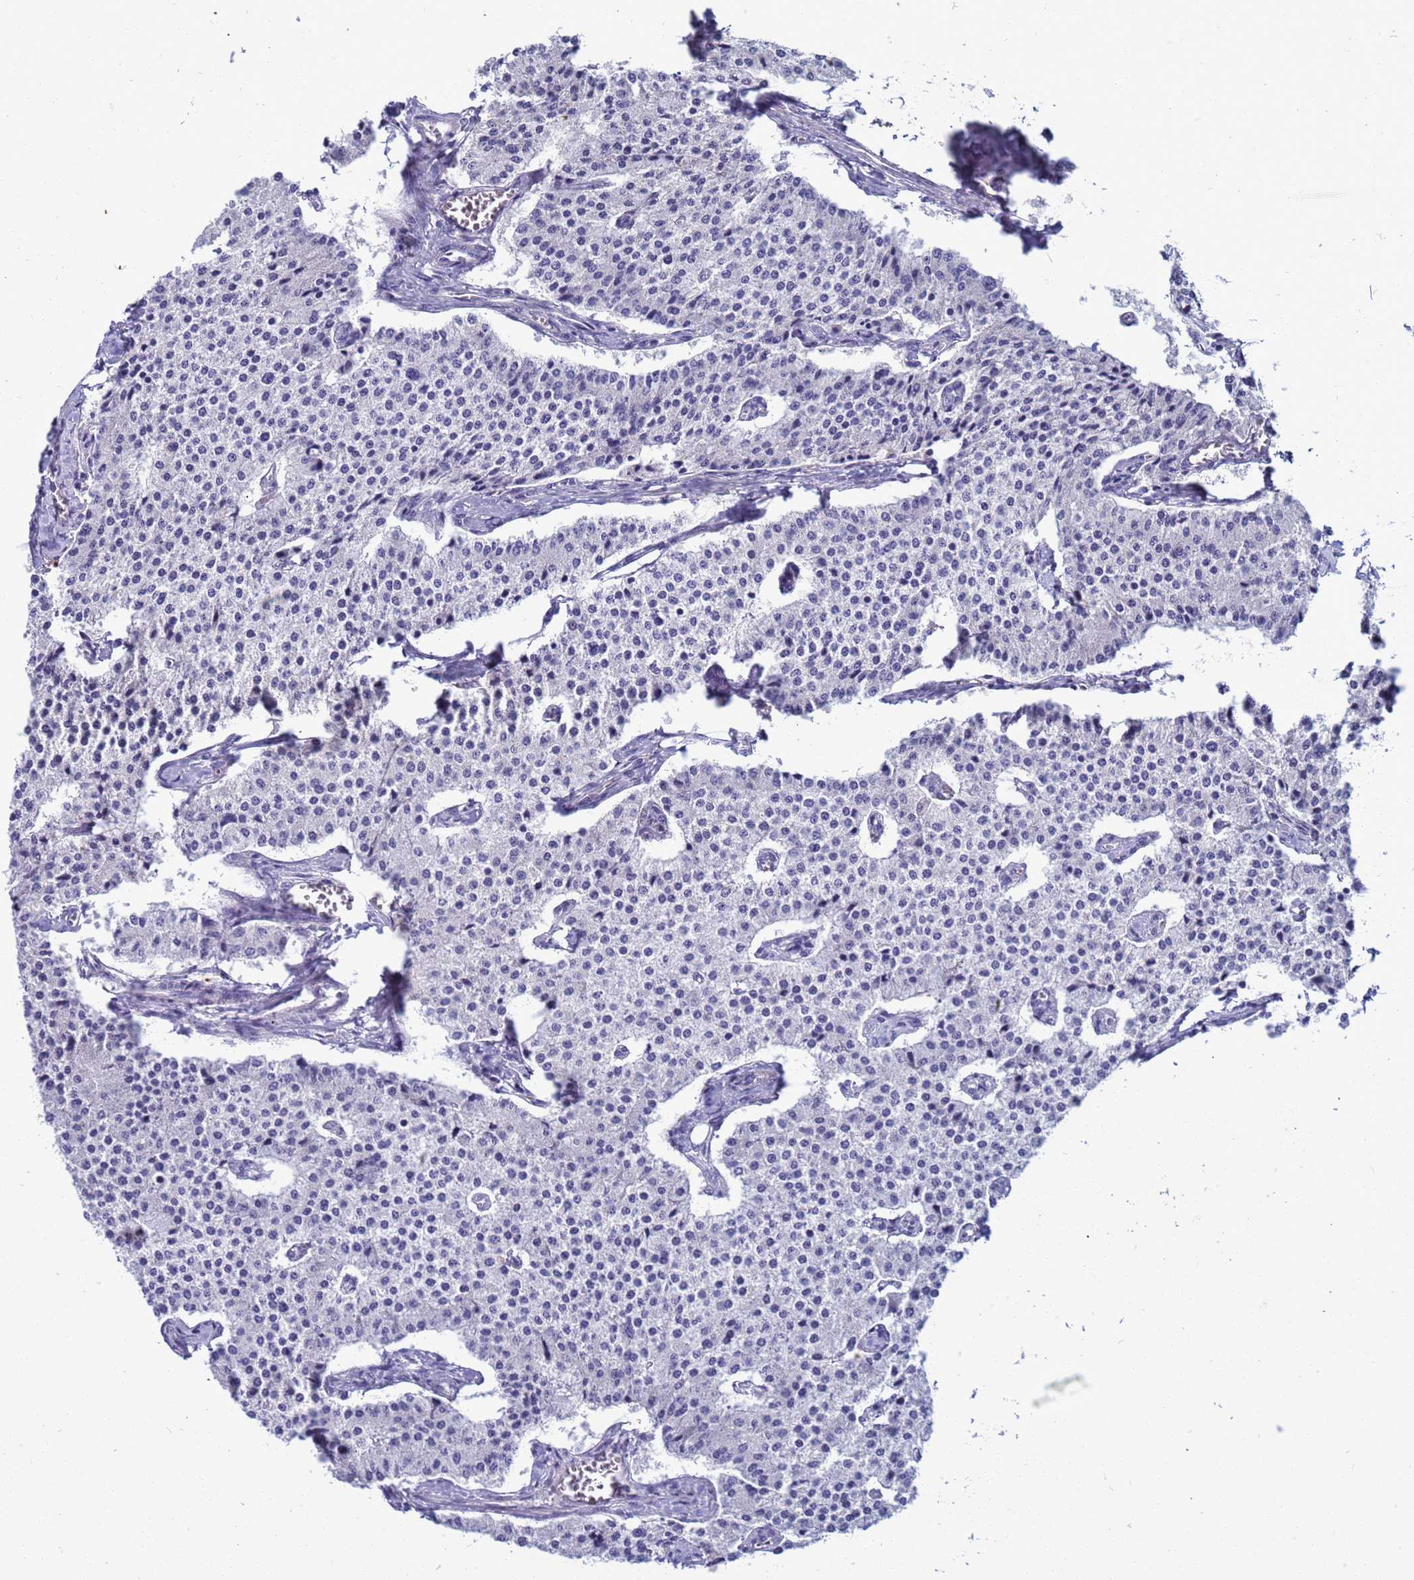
{"staining": {"intensity": "negative", "quantity": "none", "location": "none"}, "tissue": "carcinoid", "cell_type": "Tumor cells", "image_type": "cancer", "snomed": [{"axis": "morphology", "description": "Carcinoid, malignant, NOS"}, {"axis": "topography", "description": "Colon"}], "caption": "High power microscopy histopathology image of an immunohistochemistry photomicrograph of carcinoid, revealing no significant staining in tumor cells.", "gene": "LRATD1", "patient": {"sex": "female", "age": 52}}